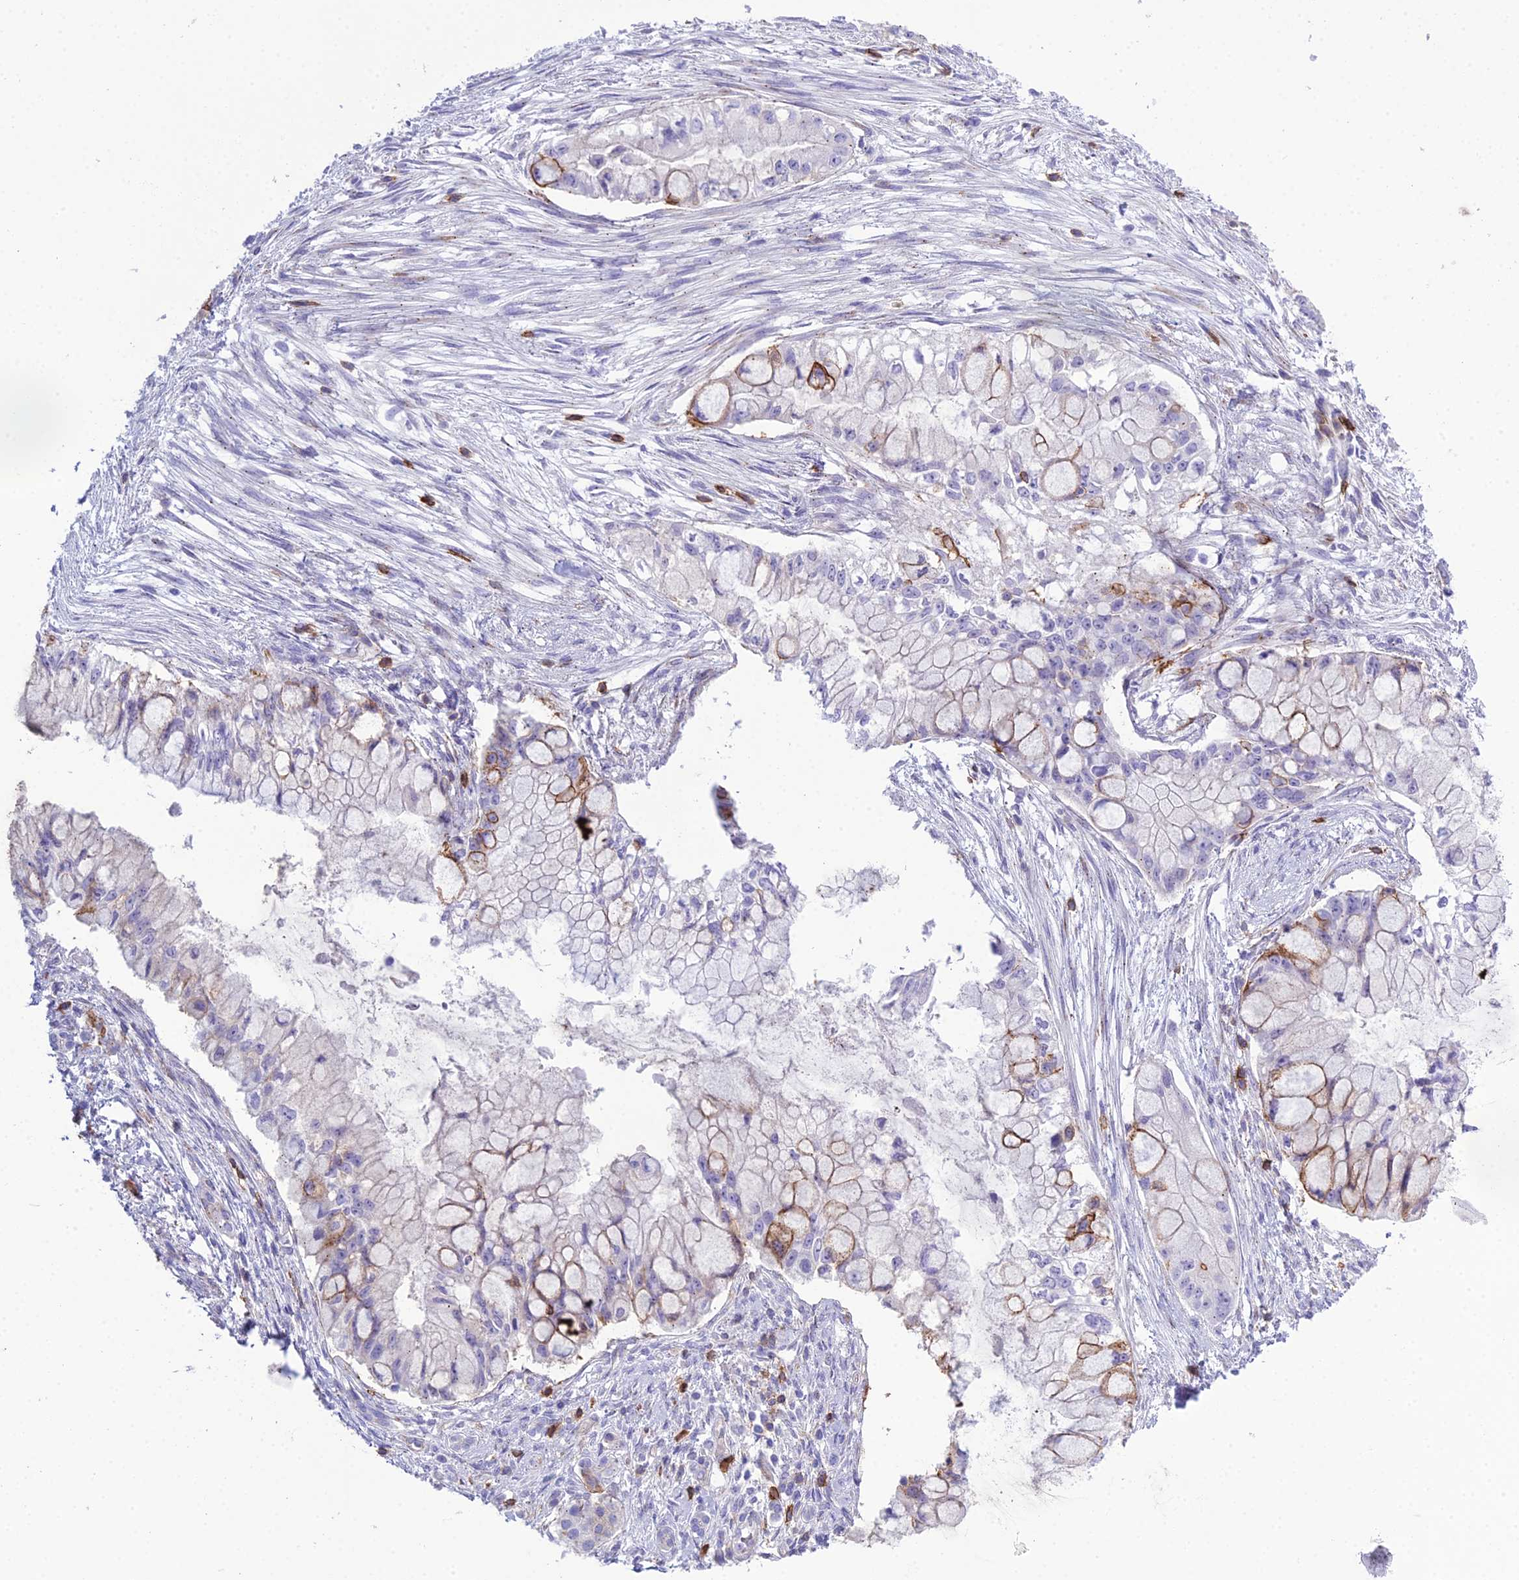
{"staining": {"intensity": "moderate", "quantity": "<25%", "location": "cytoplasmic/membranous"}, "tissue": "pancreatic cancer", "cell_type": "Tumor cells", "image_type": "cancer", "snomed": [{"axis": "morphology", "description": "Adenocarcinoma, NOS"}, {"axis": "topography", "description": "Pancreas"}], "caption": "The immunohistochemical stain shows moderate cytoplasmic/membranous positivity in tumor cells of adenocarcinoma (pancreatic) tissue.", "gene": "OR1Q1", "patient": {"sex": "male", "age": 48}}